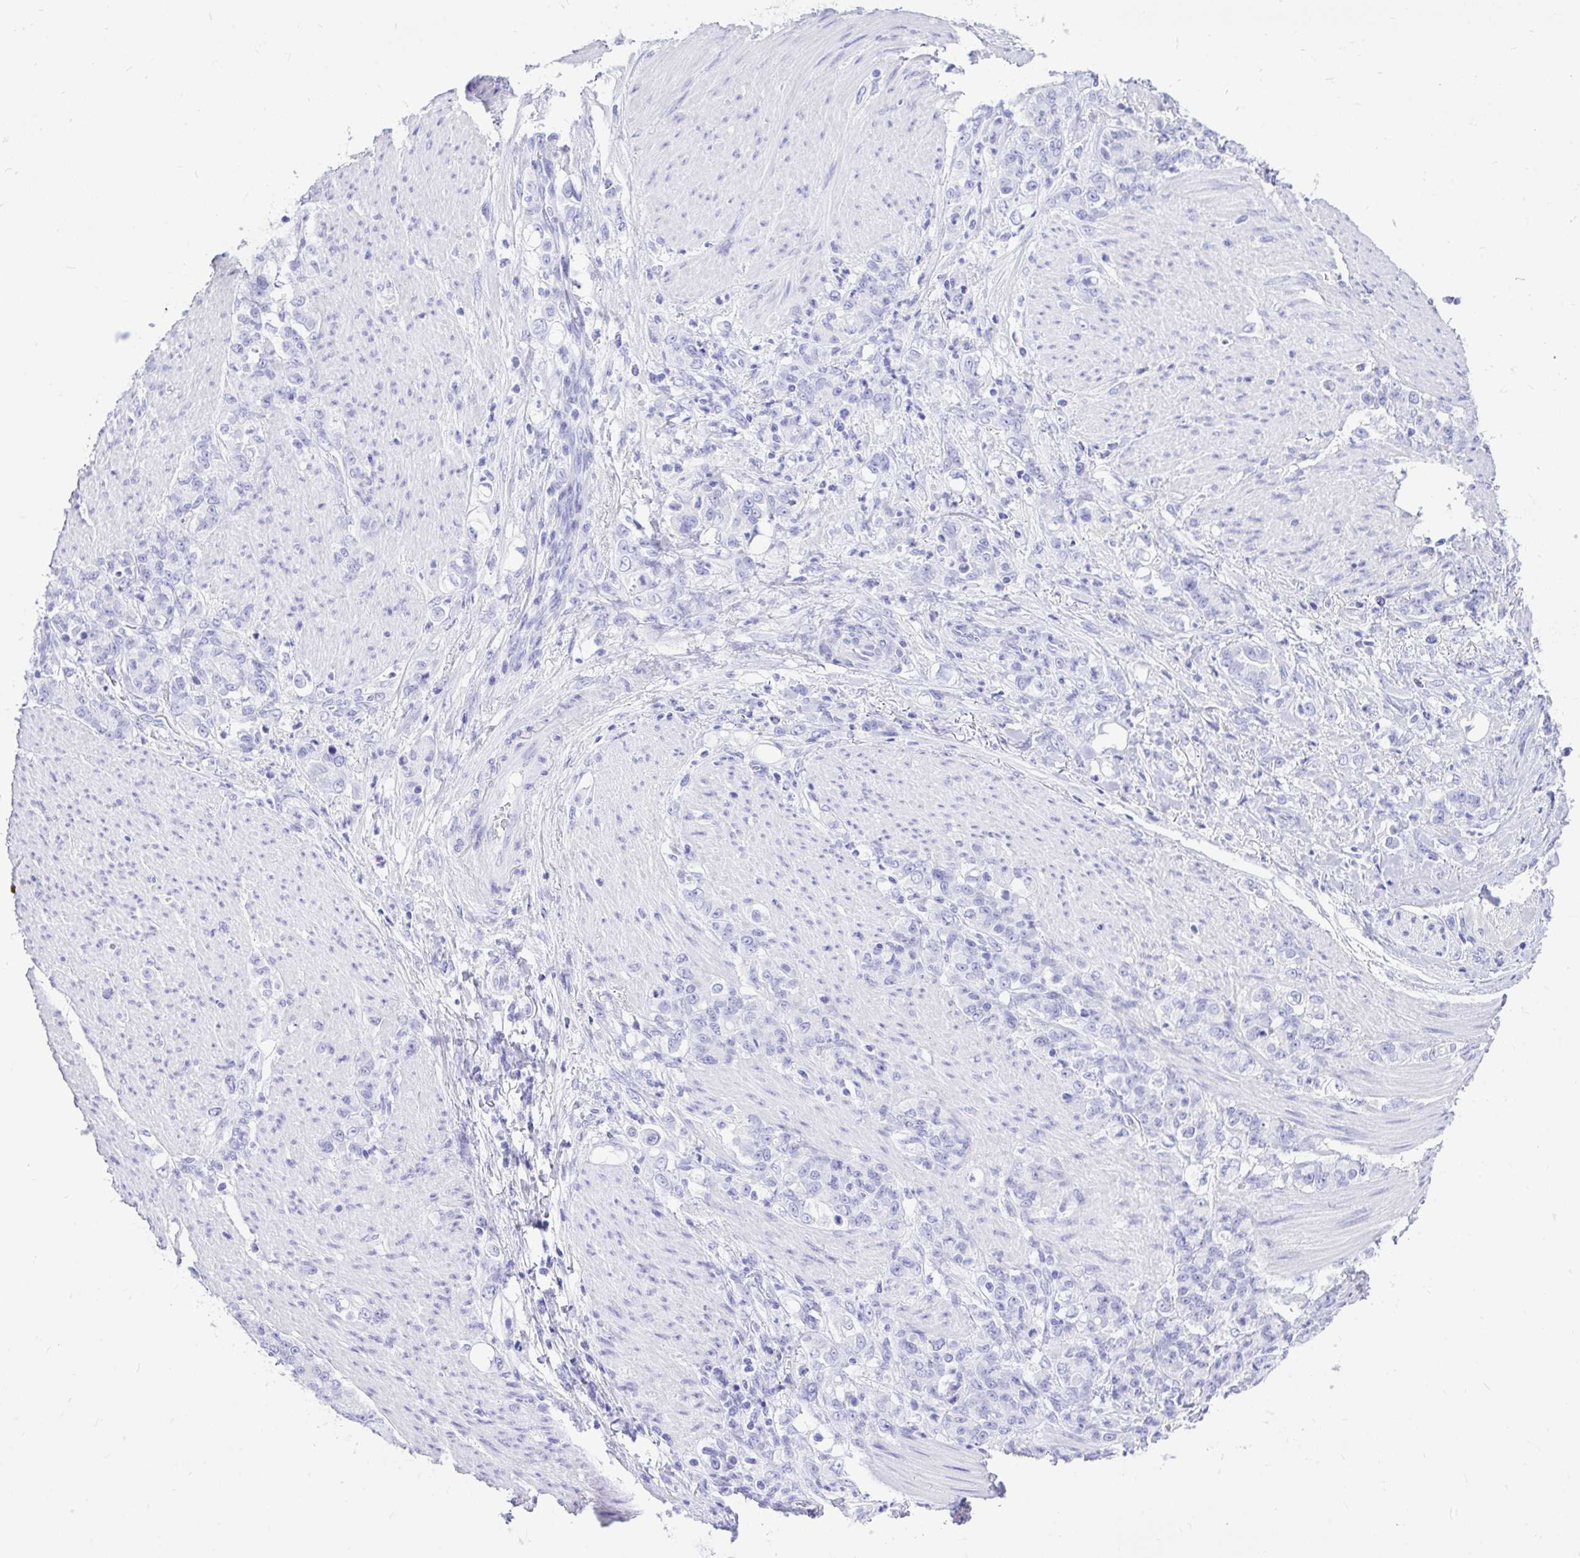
{"staining": {"intensity": "negative", "quantity": "none", "location": "none"}, "tissue": "stomach cancer", "cell_type": "Tumor cells", "image_type": "cancer", "snomed": [{"axis": "morphology", "description": "Adenocarcinoma, NOS"}, {"axis": "topography", "description": "Stomach"}], "caption": "There is no significant staining in tumor cells of stomach adenocarcinoma. (DAB IHC, high magnification).", "gene": "MON1A", "patient": {"sex": "female", "age": 79}}